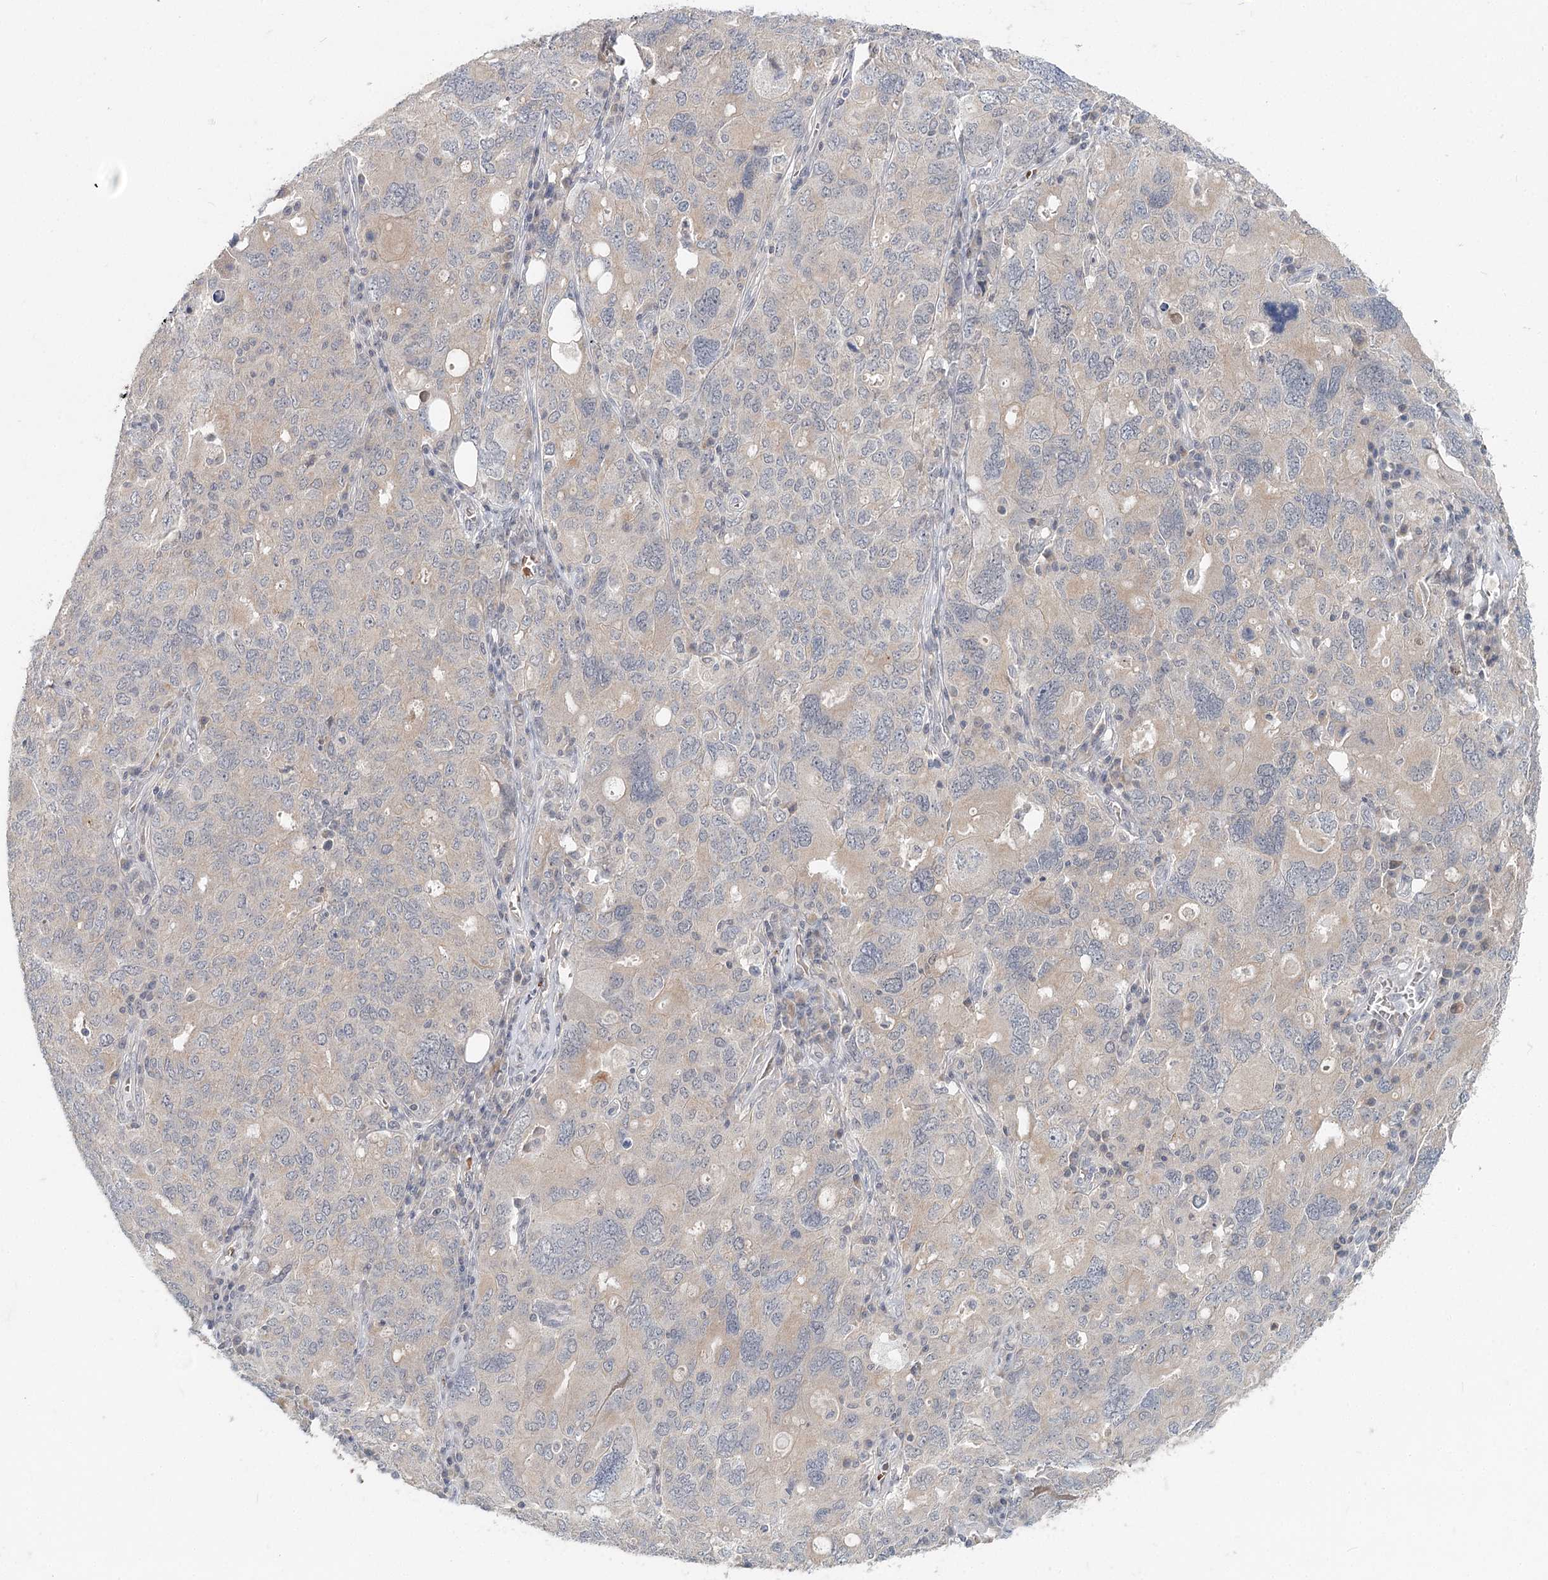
{"staining": {"intensity": "negative", "quantity": "none", "location": "none"}, "tissue": "ovarian cancer", "cell_type": "Tumor cells", "image_type": "cancer", "snomed": [{"axis": "morphology", "description": "Carcinoma, endometroid"}, {"axis": "topography", "description": "Ovary"}], "caption": "High power microscopy micrograph of an immunohistochemistry (IHC) photomicrograph of ovarian cancer, revealing no significant expression in tumor cells.", "gene": "FBXO7", "patient": {"sex": "female", "age": 62}}